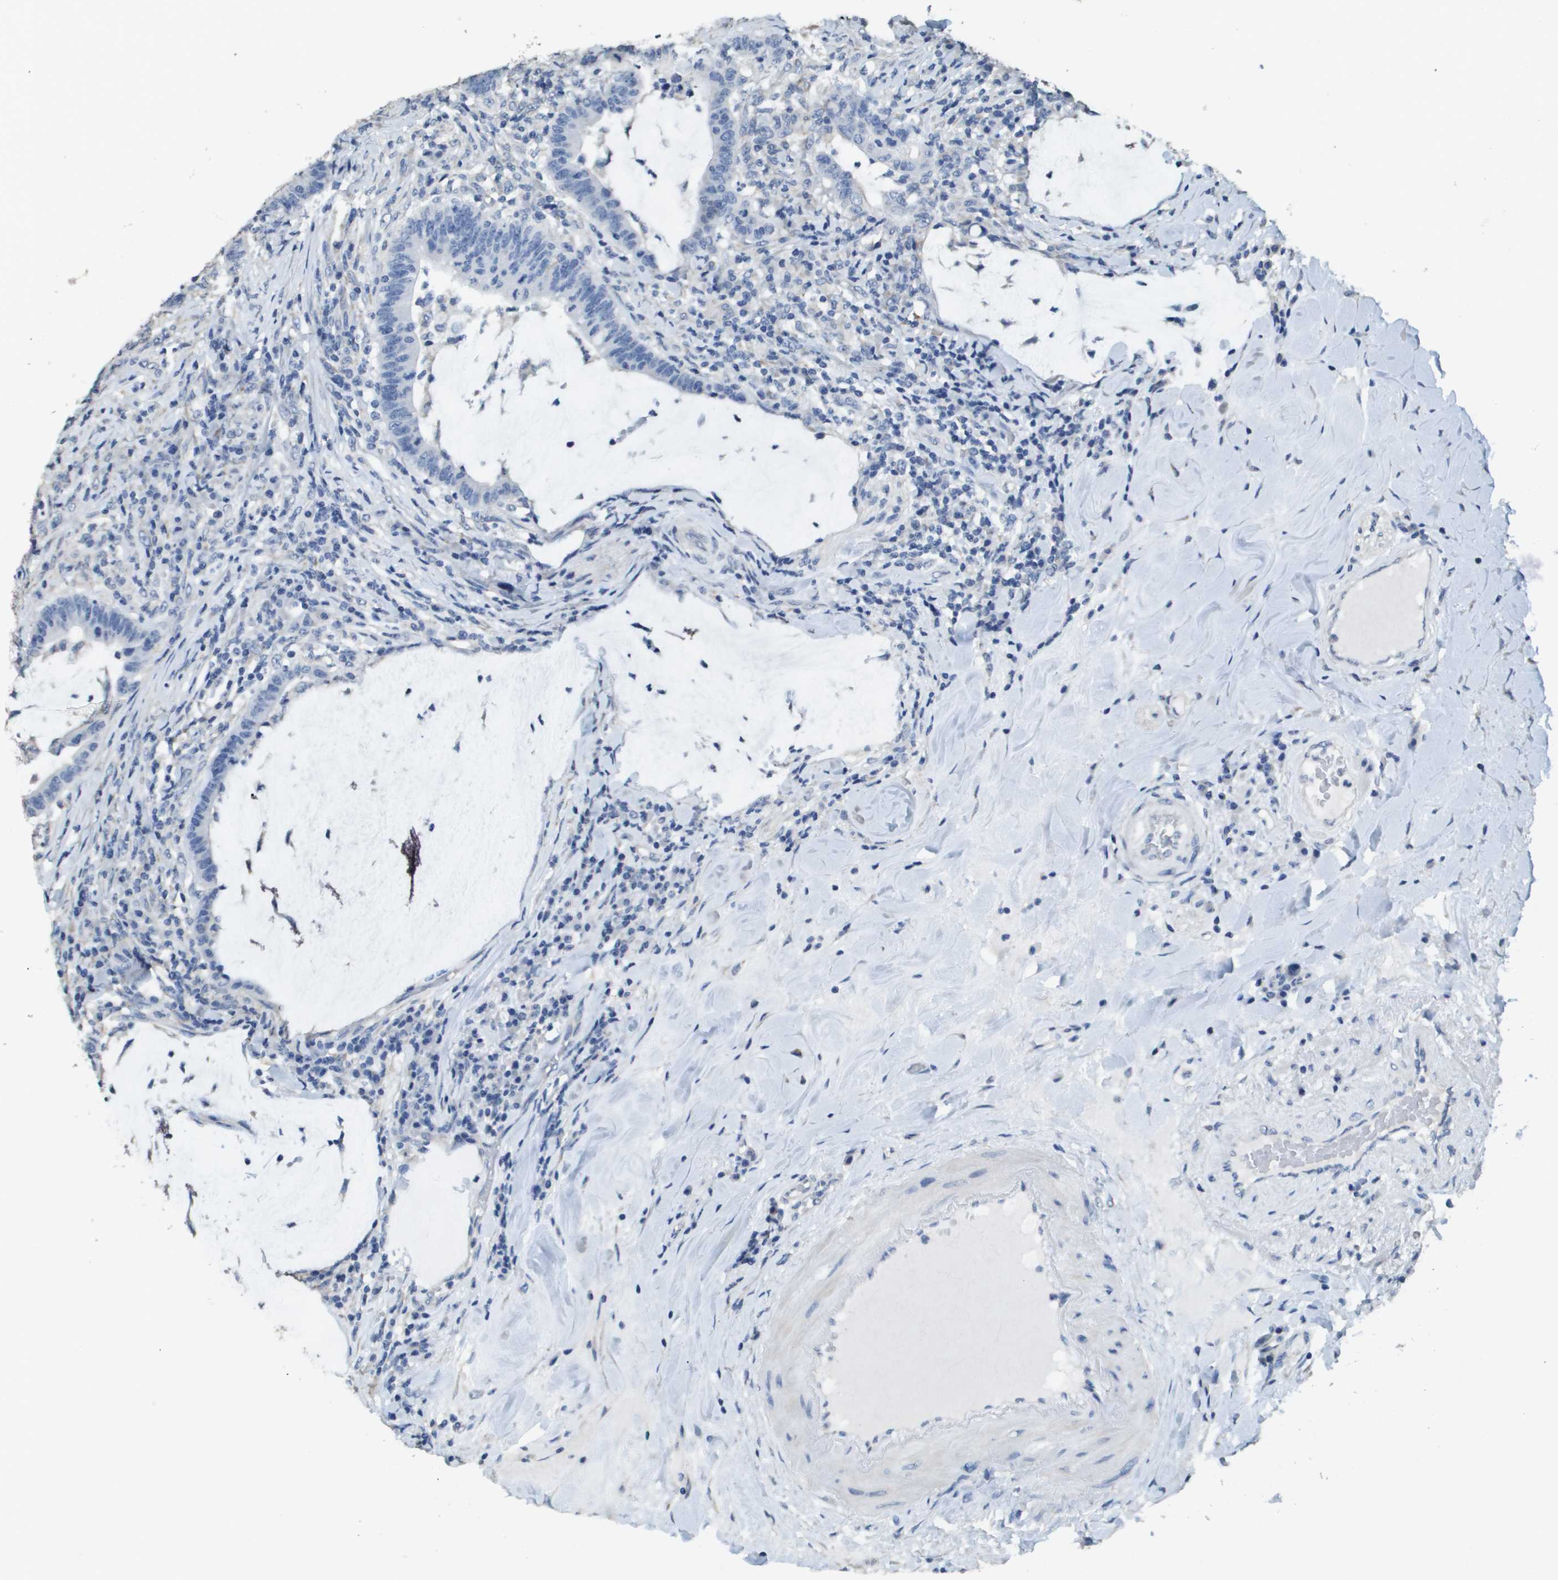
{"staining": {"intensity": "negative", "quantity": "none", "location": "none"}, "tissue": "colorectal cancer", "cell_type": "Tumor cells", "image_type": "cancer", "snomed": [{"axis": "morphology", "description": "Normal tissue, NOS"}, {"axis": "morphology", "description": "Adenocarcinoma, NOS"}, {"axis": "topography", "description": "Colon"}], "caption": "Tumor cells are negative for protein expression in human colorectal adenocarcinoma.", "gene": "MT3", "patient": {"sex": "female", "age": 66}}